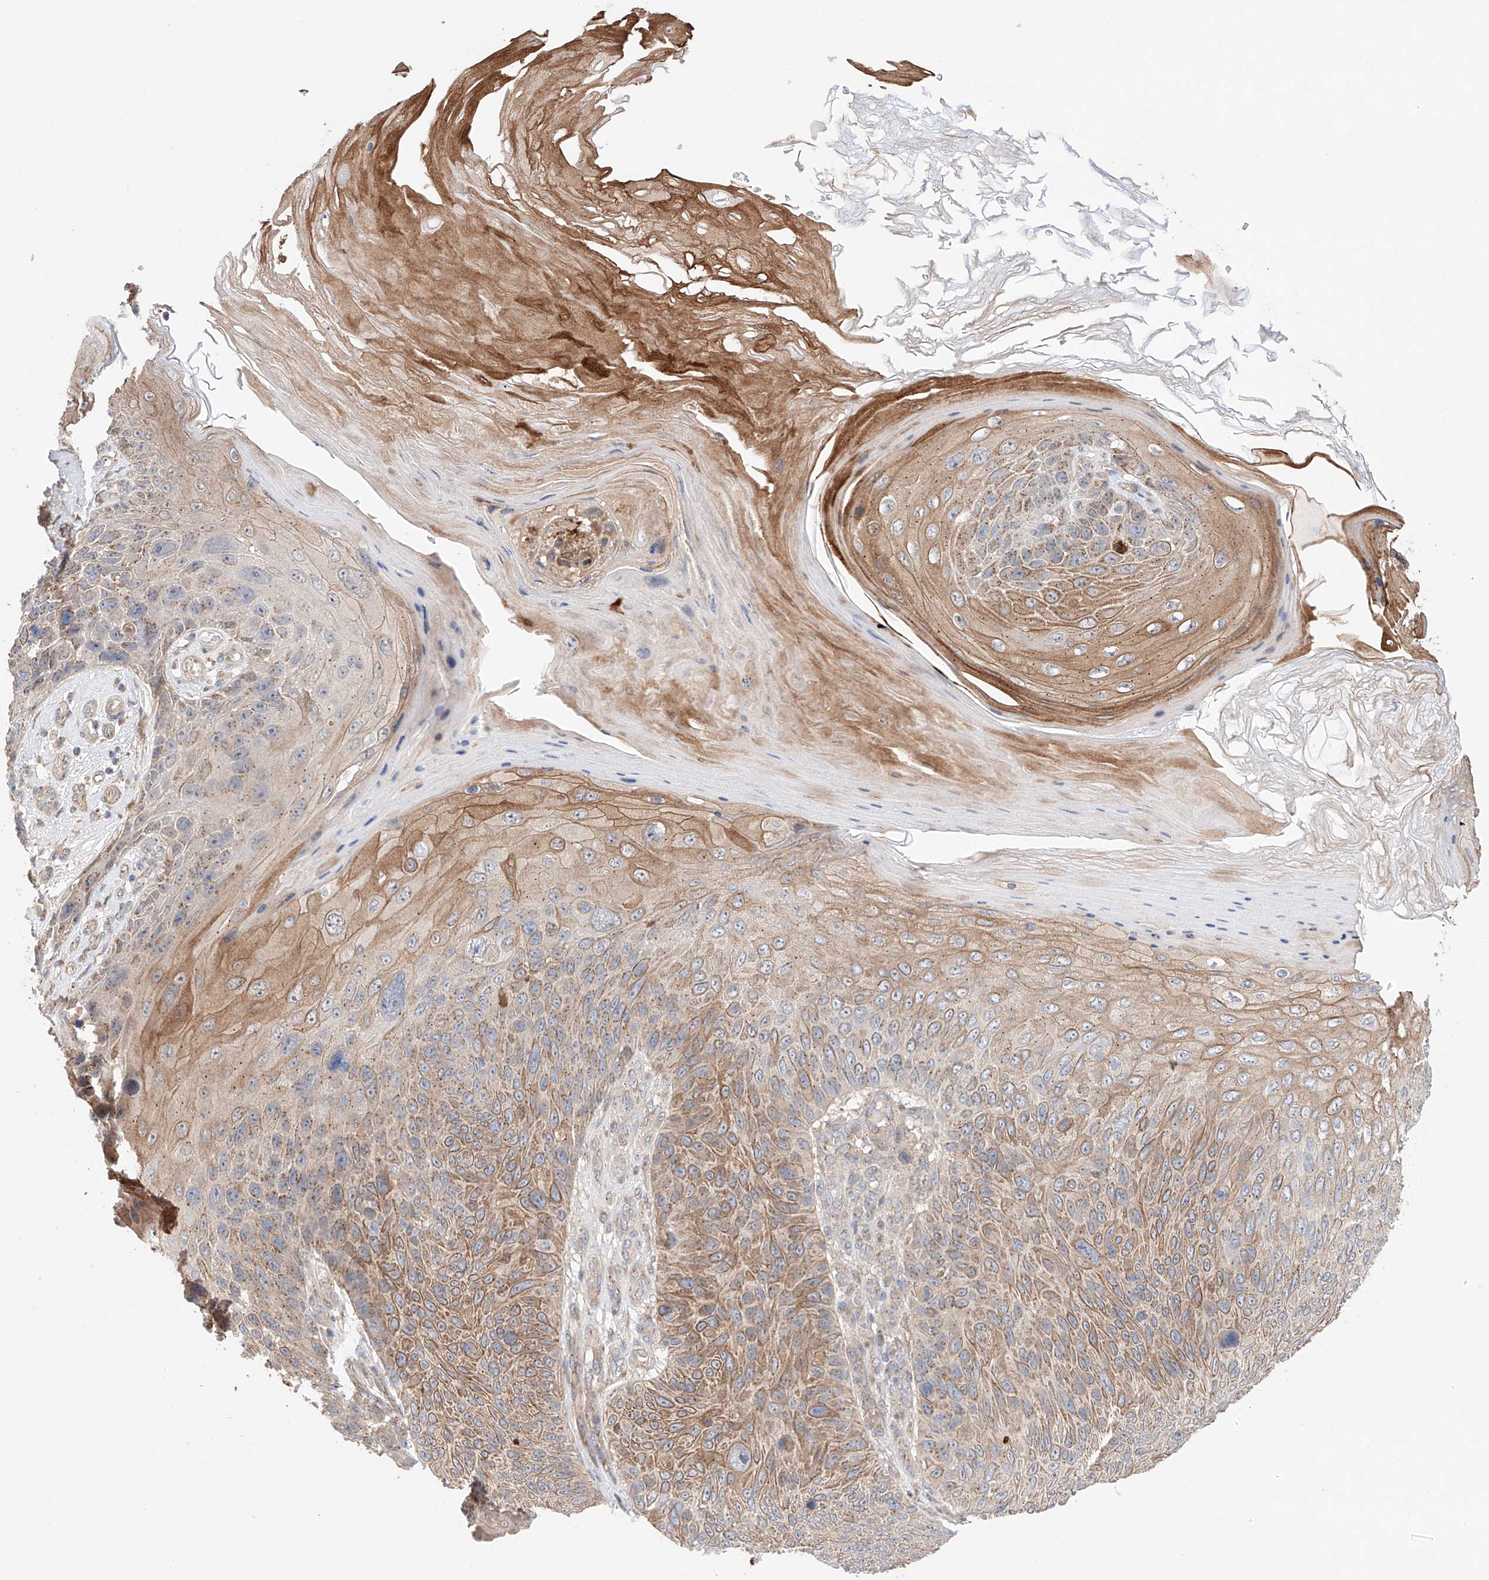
{"staining": {"intensity": "moderate", "quantity": ">75%", "location": "cytoplasmic/membranous"}, "tissue": "skin cancer", "cell_type": "Tumor cells", "image_type": "cancer", "snomed": [{"axis": "morphology", "description": "Squamous cell carcinoma, NOS"}, {"axis": "topography", "description": "Skin"}], "caption": "An immunohistochemistry photomicrograph of neoplastic tissue is shown. Protein staining in brown shows moderate cytoplasmic/membranous positivity in squamous cell carcinoma (skin) within tumor cells. The staining was performed using DAB, with brown indicating positive protein expression. Nuclei are stained blue with hematoxylin.", "gene": "MOSPD1", "patient": {"sex": "female", "age": 88}}